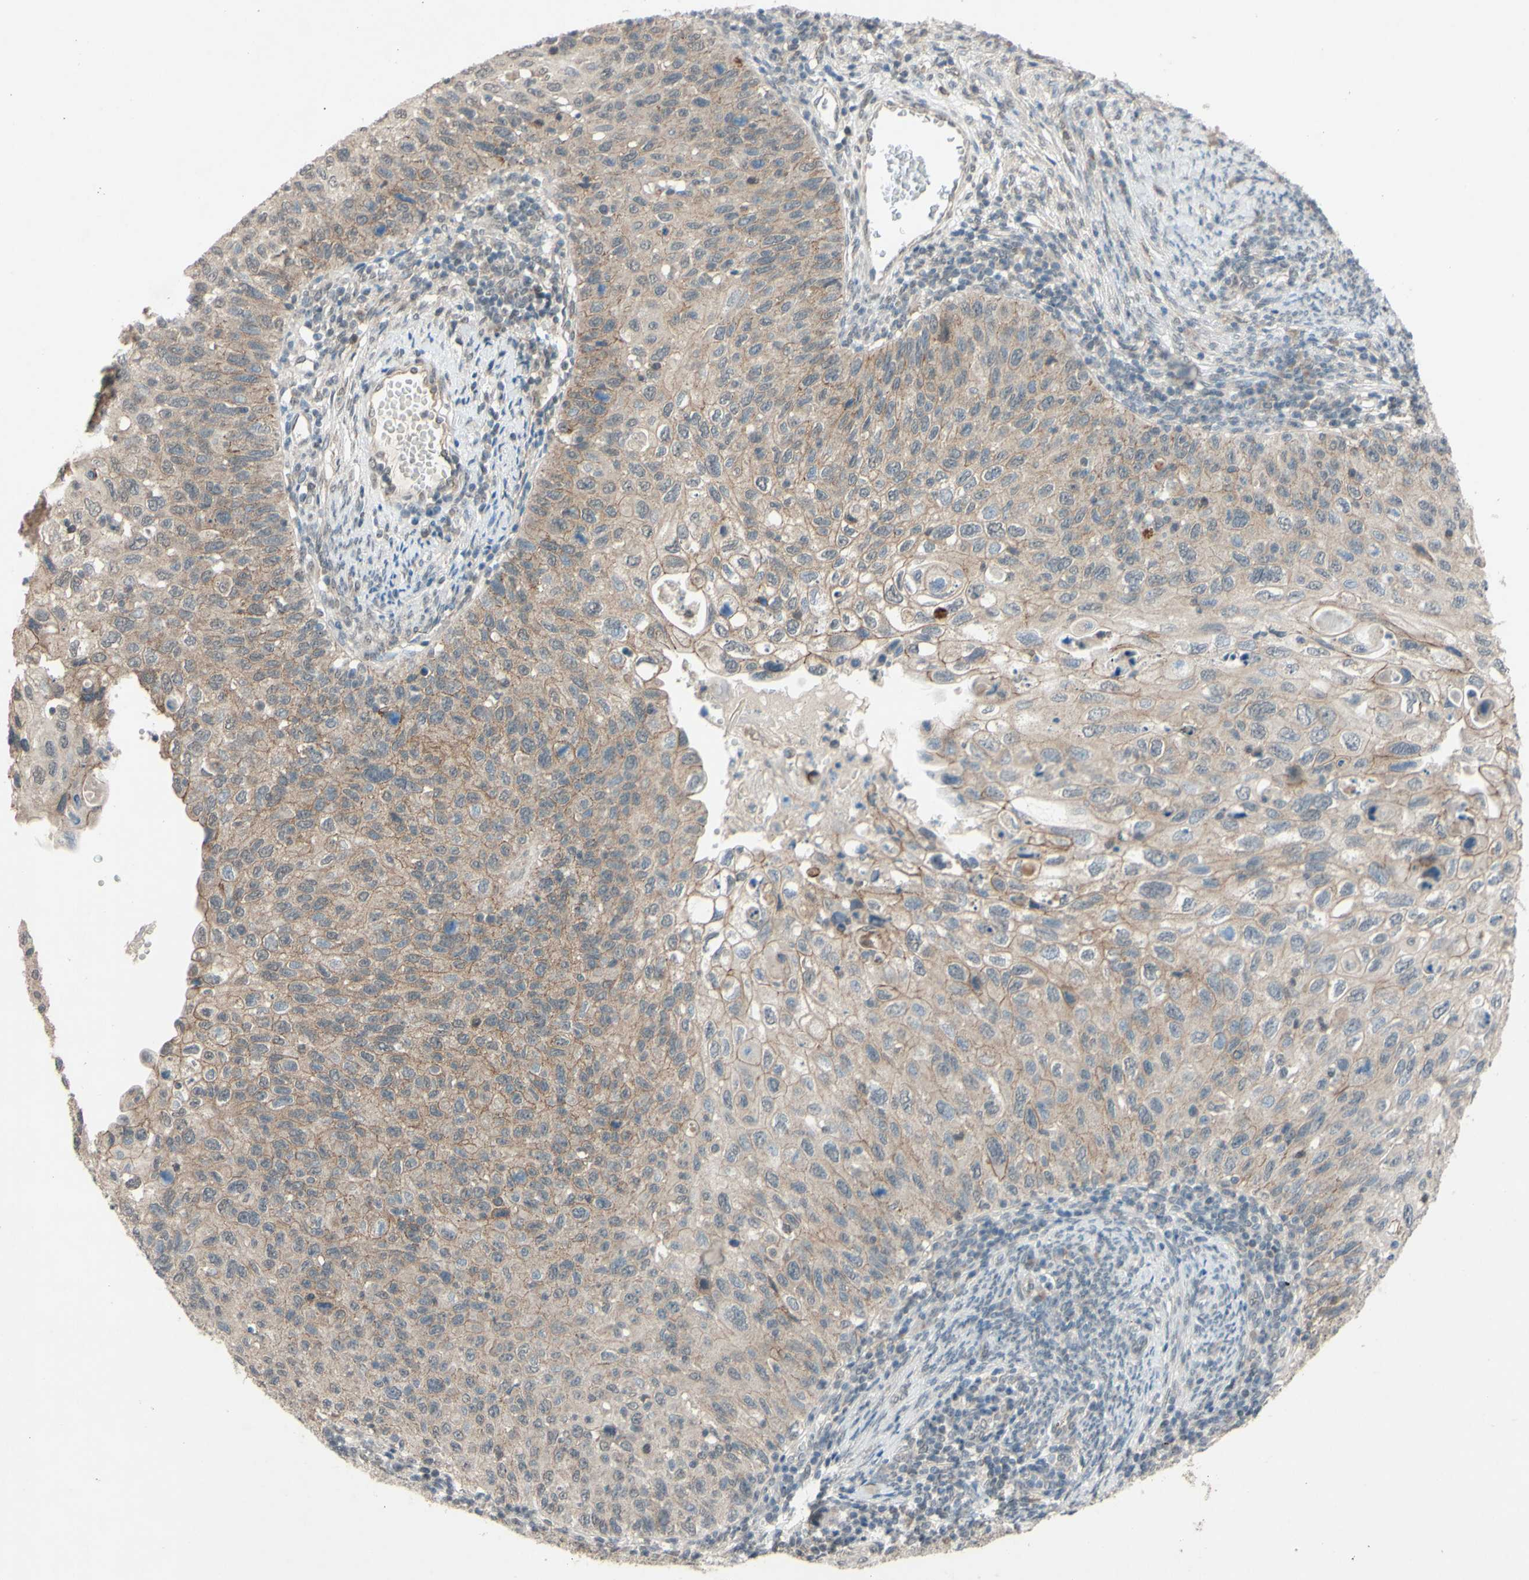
{"staining": {"intensity": "moderate", "quantity": ">75%", "location": "cytoplasmic/membranous"}, "tissue": "cervical cancer", "cell_type": "Tumor cells", "image_type": "cancer", "snomed": [{"axis": "morphology", "description": "Squamous cell carcinoma, NOS"}, {"axis": "topography", "description": "Cervix"}], "caption": "A brown stain shows moderate cytoplasmic/membranous positivity of a protein in human squamous cell carcinoma (cervical) tumor cells.", "gene": "CDCP1", "patient": {"sex": "female", "age": 70}}